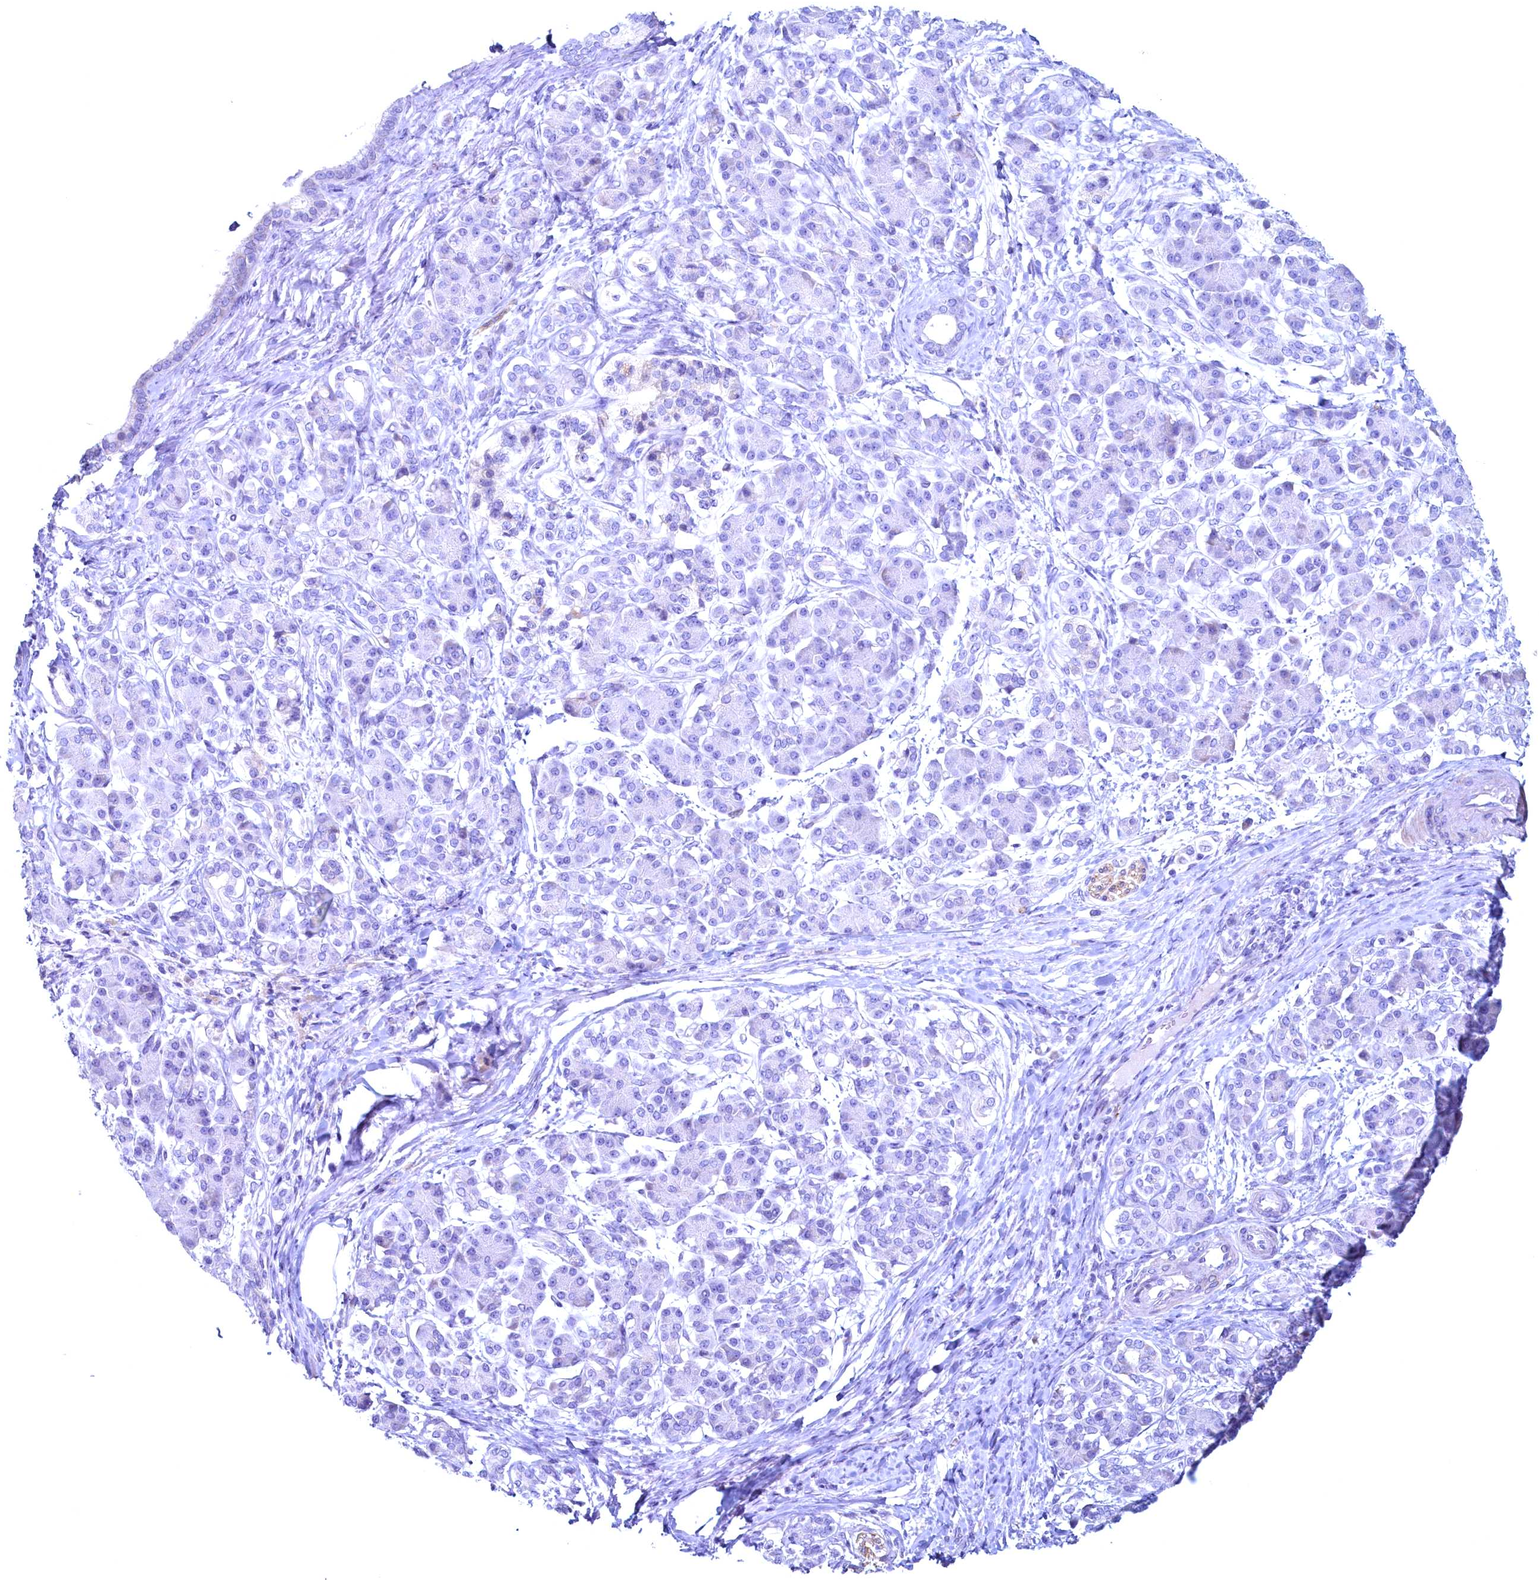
{"staining": {"intensity": "negative", "quantity": "none", "location": "none"}, "tissue": "pancreatic cancer", "cell_type": "Tumor cells", "image_type": "cancer", "snomed": [{"axis": "morphology", "description": "Adenocarcinoma, NOS"}, {"axis": "topography", "description": "Pancreas"}], "caption": "Immunohistochemistry (IHC) photomicrograph of adenocarcinoma (pancreatic) stained for a protein (brown), which exhibits no staining in tumor cells.", "gene": "MAP1LC3A", "patient": {"sex": "female", "age": 55}}